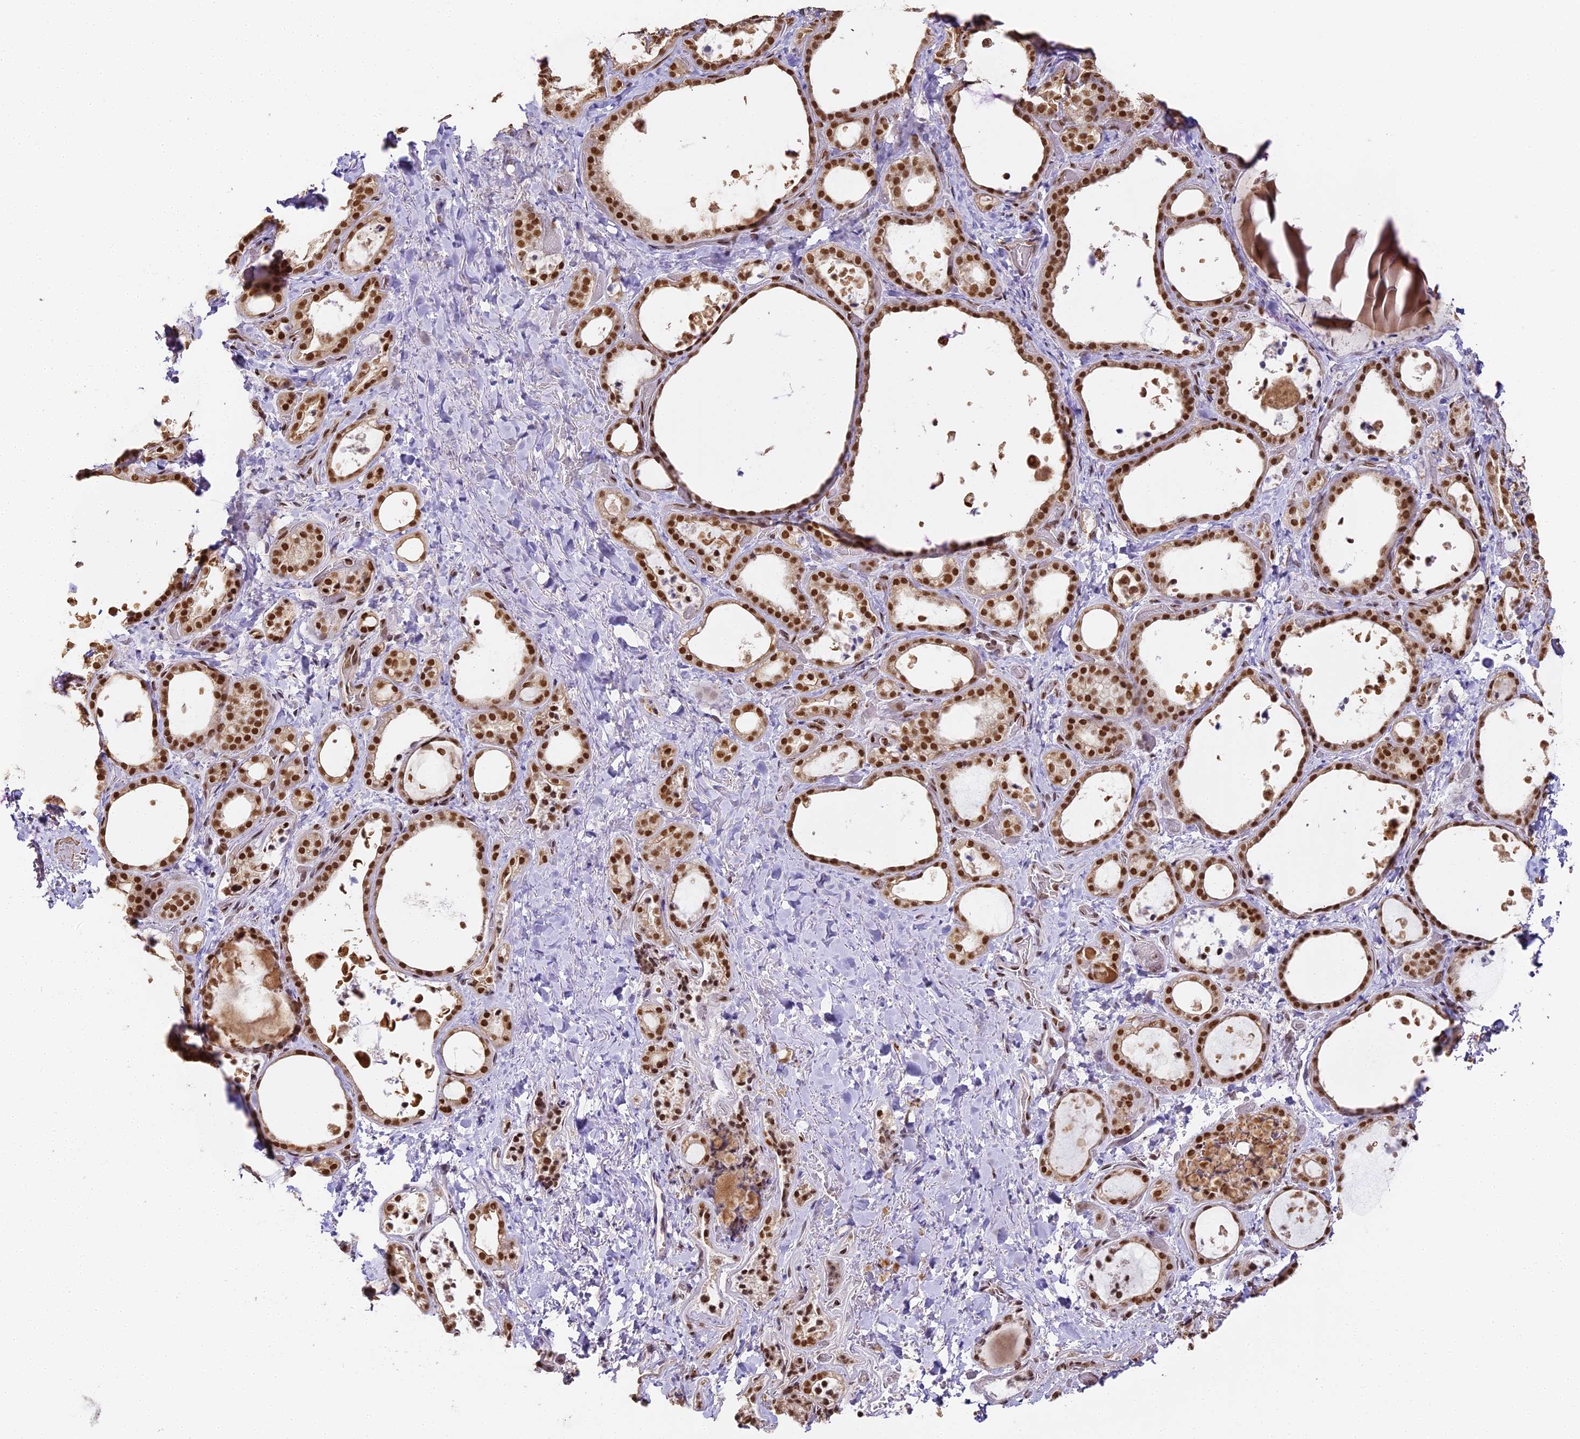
{"staining": {"intensity": "strong", "quantity": ">75%", "location": "nuclear"}, "tissue": "thyroid gland", "cell_type": "Glandular cells", "image_type": "normal", "snomed": [{"axis": "morphology", "description": "Normal tissue, NOS"}, {"axis": "topography", "description": "Thyroid gland"}], "caption": "Immunohistochemistry (IHC) image of unremarkable thyroid gland: human thyroid gland stained using immunohistochemistry exhibits high levels of strong protein expression localized specifically in the nuclear of glandular cells, appearing as a nuclear brown color.", "gene": "HNRNPA1", "patient": {"sex": "female", "age": 44}}